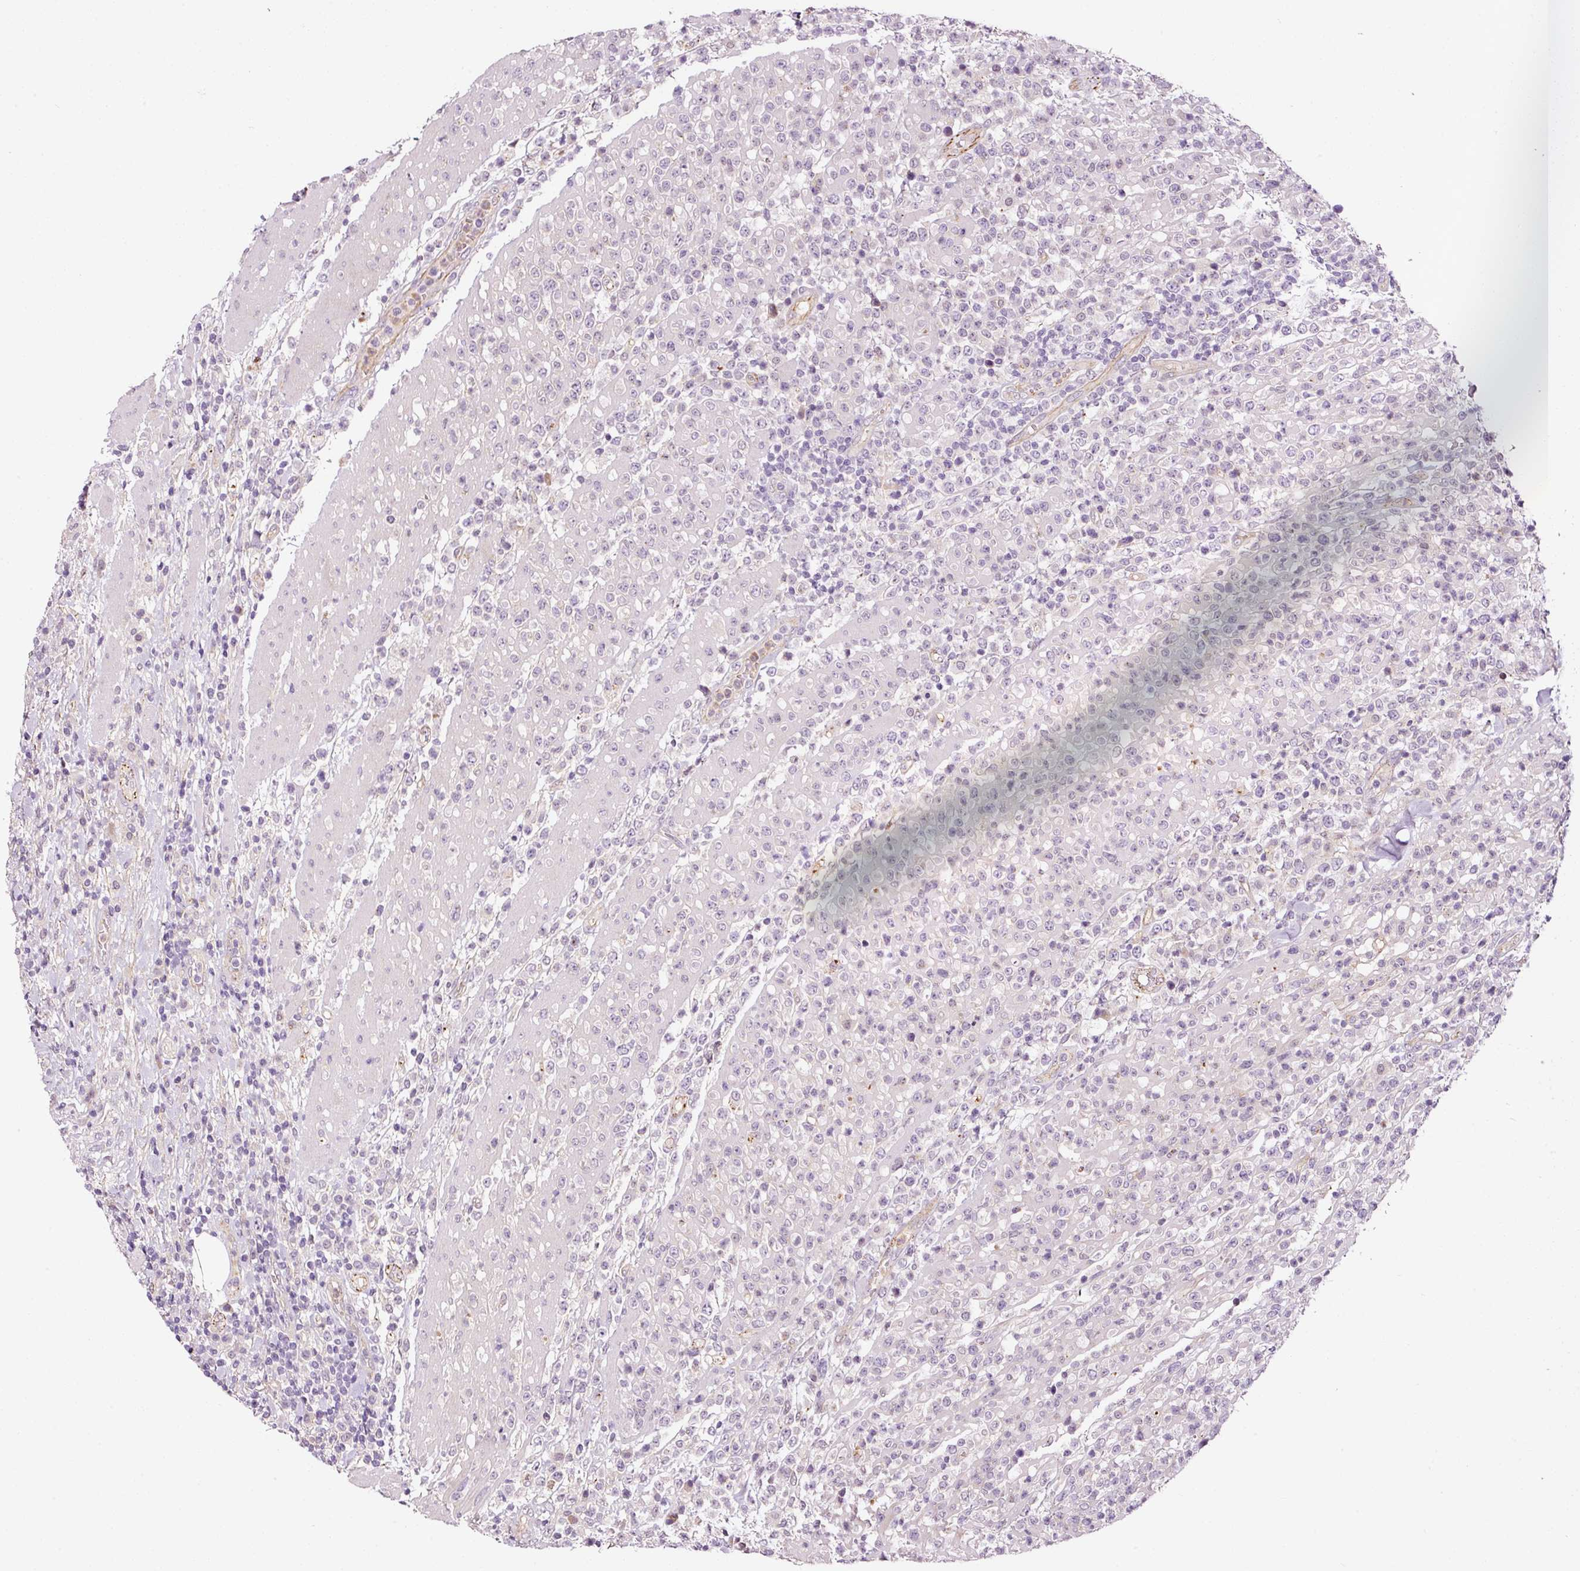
{"staining": {"intensity": "negative", "quantity": "none", "location": "none"}, "tissue": "lymphoma", "cell_type": "Tumor cells", "image_type": "cancer", "snomed": [{"axis": "morphology", "description": "Malignant lymphoma, non-Hodgkin's type, High grade"}, {"axis": "topography", "description": "Colon"}], "caption": "High power microscopy histopathology image of an immunohistochemistry (IHC) histopathology image of malignant lymphoma, non-Hodgkin's type (high-grade), revealing no significant positivity in tumor cells.", "gene": "ABCB4", "patient": {"sex": "female", "age": 53}}